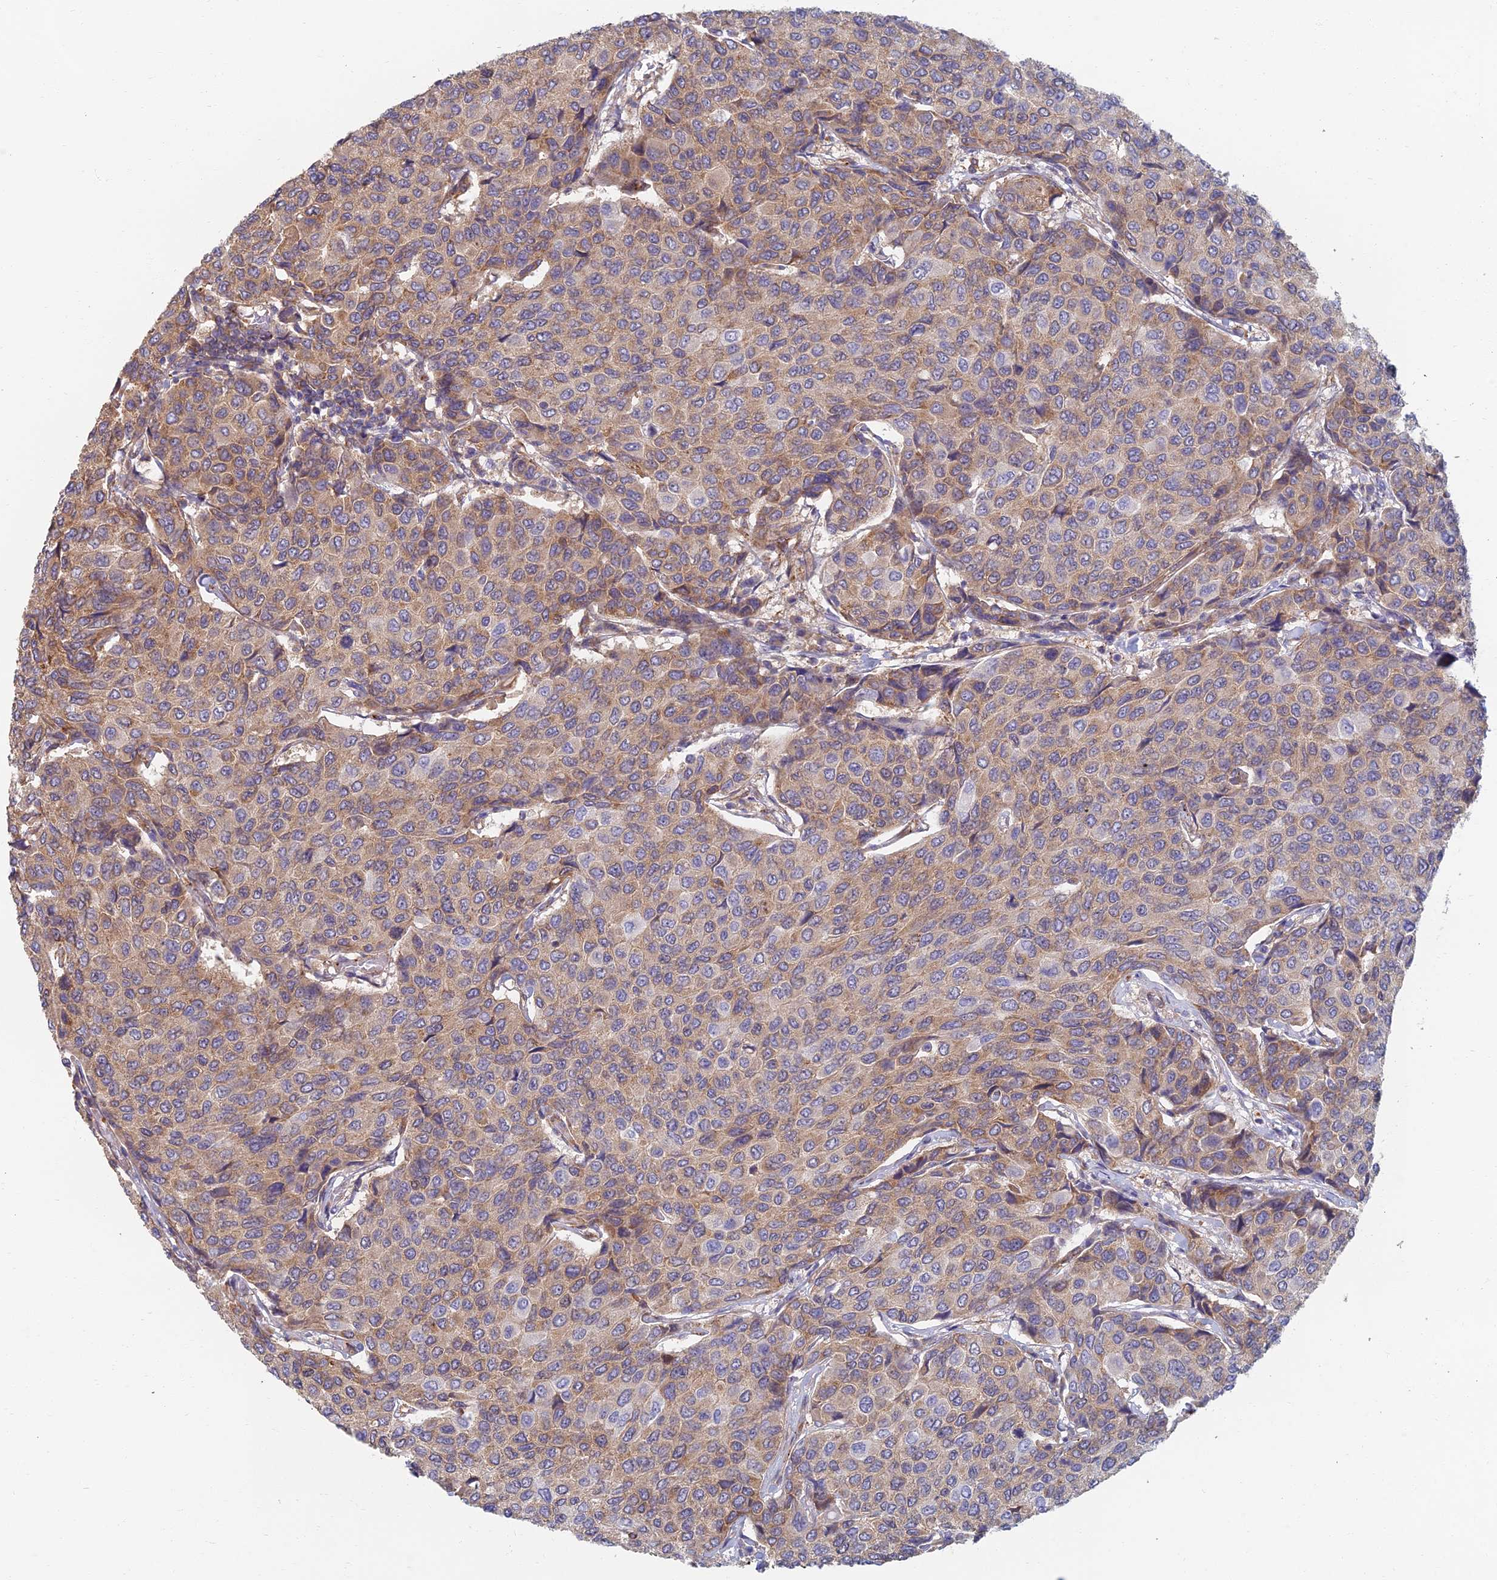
{"staining": {"intensity": "weak", "quantity": ">75%", "location": "cytoplasmic/membranous"}, "tissue": "breast cancer", "cell_type": "Tumor cells", "image_type": "cancer", "snomed": [{"axis": "morphology", "description": "Duct carcinoma"}, {"axis": "topography", "description": "Breast"}], "caption": "Immunohistochemical staining of invasive ductal carcinoma (breast) shows low levels of weak cytoplasmic/membranous expression in about >75% of tumor cells. (DAB = brown stain, brightfield microscopy at high magnification).", "gene": "RBSN", "patient": {"sex": "female", "age": 55}}